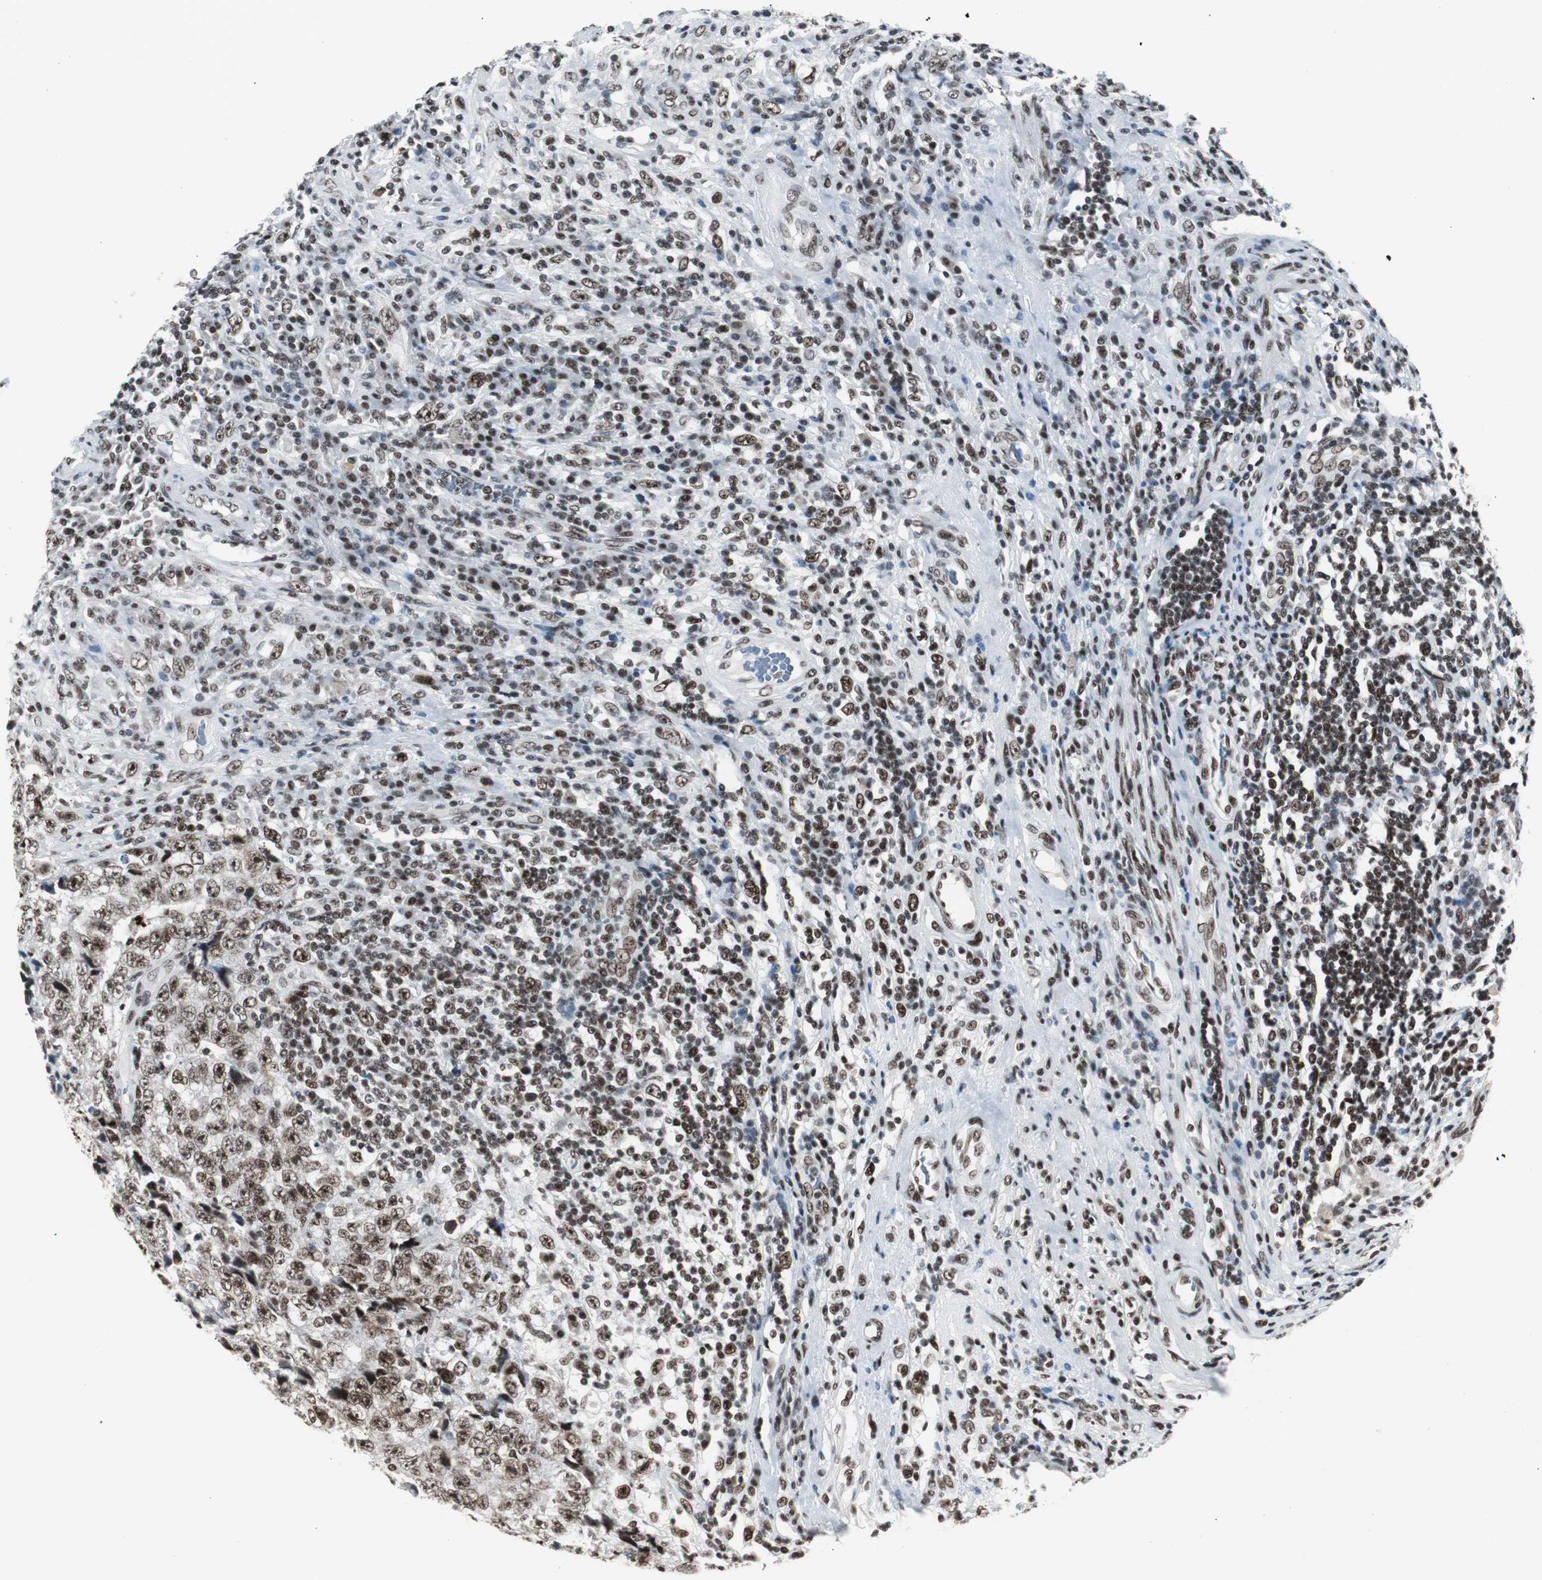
{"staining": {"intensity": "moderate", "quantity": ">75%", "location": "nuclear"}, "tissue": "testis cancer", "cell_type": "Tumor cells", "image_type": "cancer", "snomed": [{"axis": "morphology", "description": "Necrosis, NOS"}, {"axis": "morphology", "description": "Carcinoma, Embryonal, NOS"}, {"axis": "topography", "description": "Testis"}], "caption": "This is an image of immunohistochemistry (IHC) staining of testis cancer (embryonal carcinoma), which shows moderate positivity in the nuclear of tumor cells.", "gene": "XRCC1", "patient": {"sex": "male", "age": 19}}